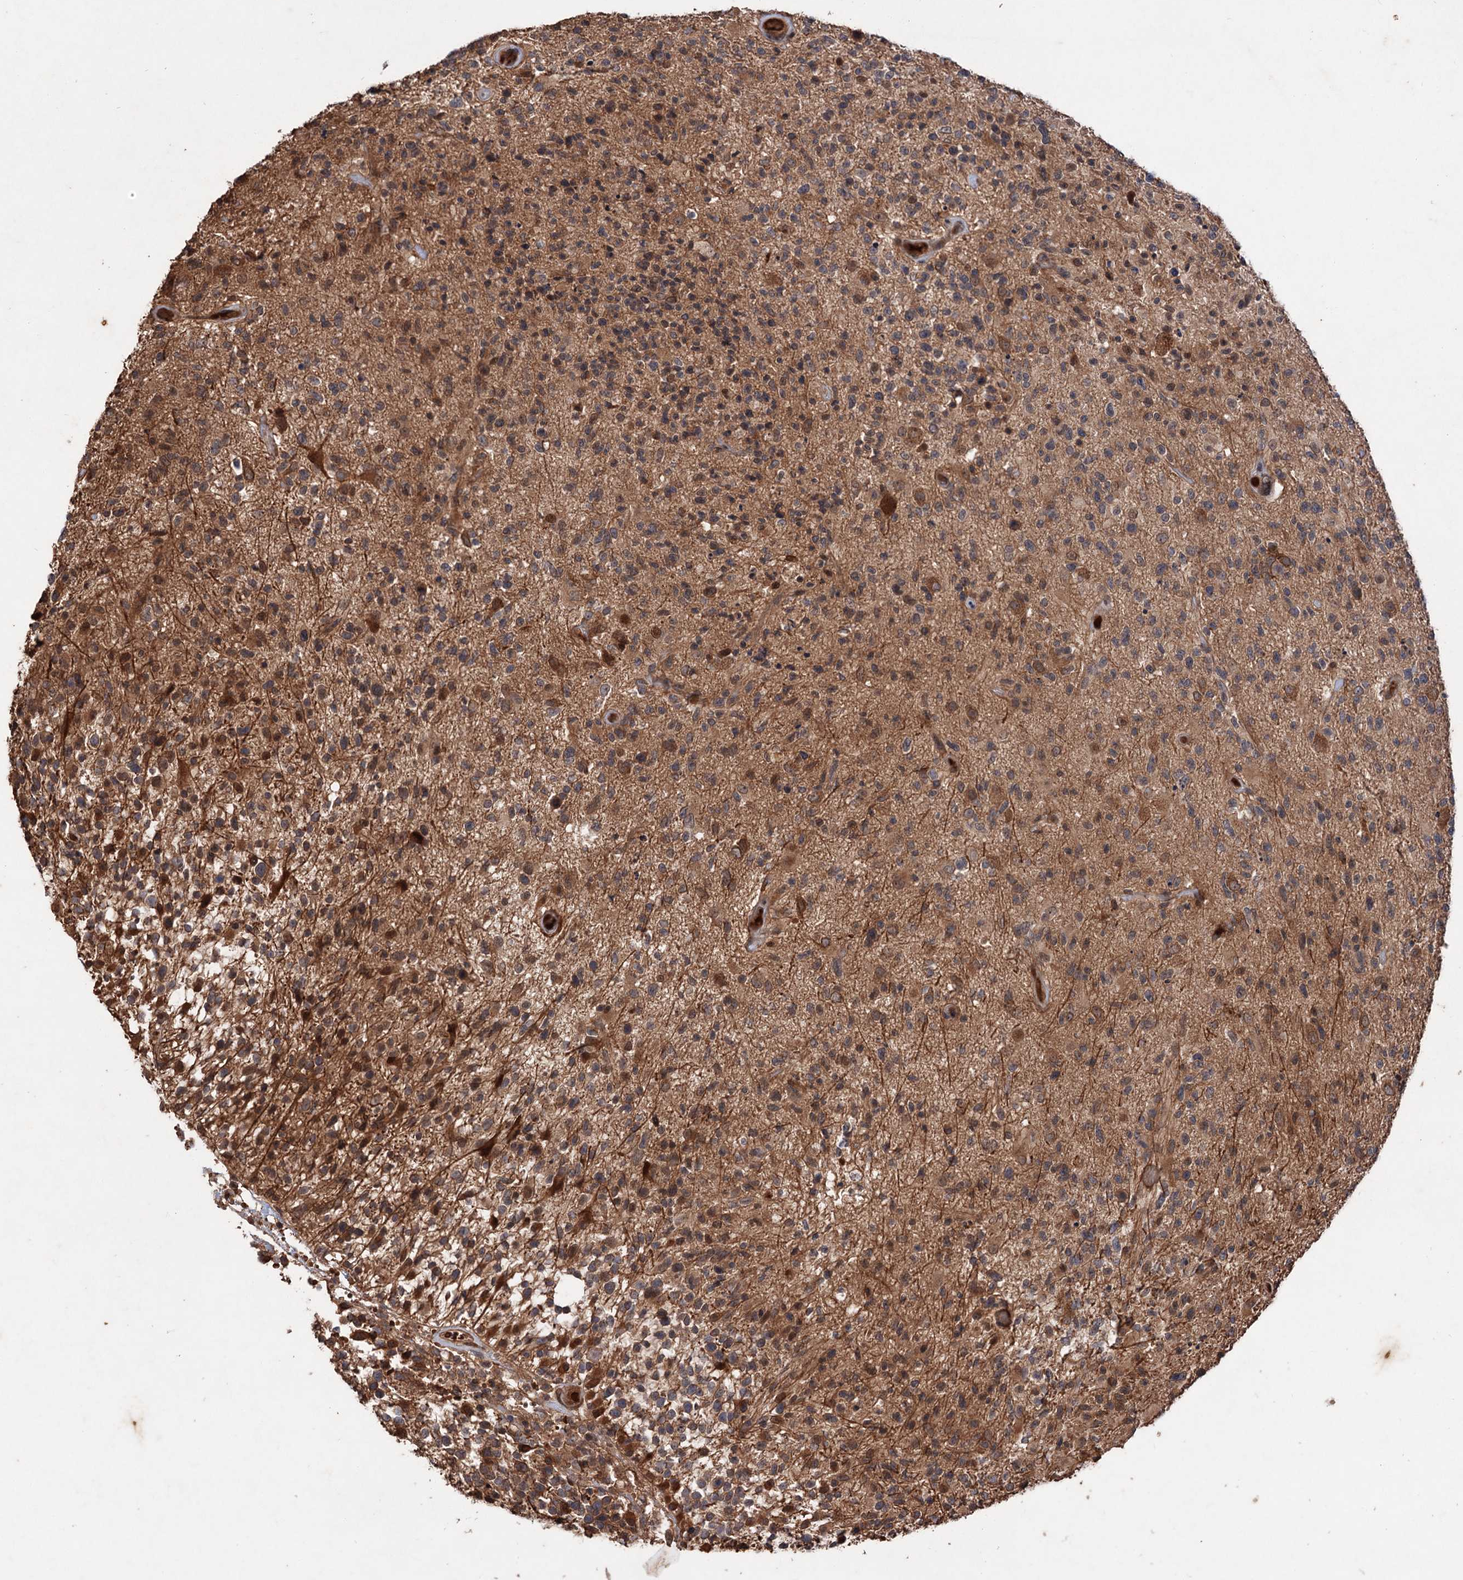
{"staining": {"intensity": "moderate", "quantity": ">75%", "location": "cytoplasmic/membranous"}, "tissue": "glioma", "cell_type": "Tumor cells", "image_type": "cancer", "snomed": [{"axis": "morphology", "description": "Glioma, malignant, High grade"}, {"axis": "morphology", "description": "Glioblastoma, NOS"}, {"axis": "topography", "description": "Brain"}], "caption": "DAB (3,3'-diaminobenzidine) immunohistochemical staining of human glioblastoma shows moderate cytoplasmic/membranous protein expression in approximately >75% of tumor cells.", "gene": "ADK", "patient": {"sex": "male", "age": 60}}